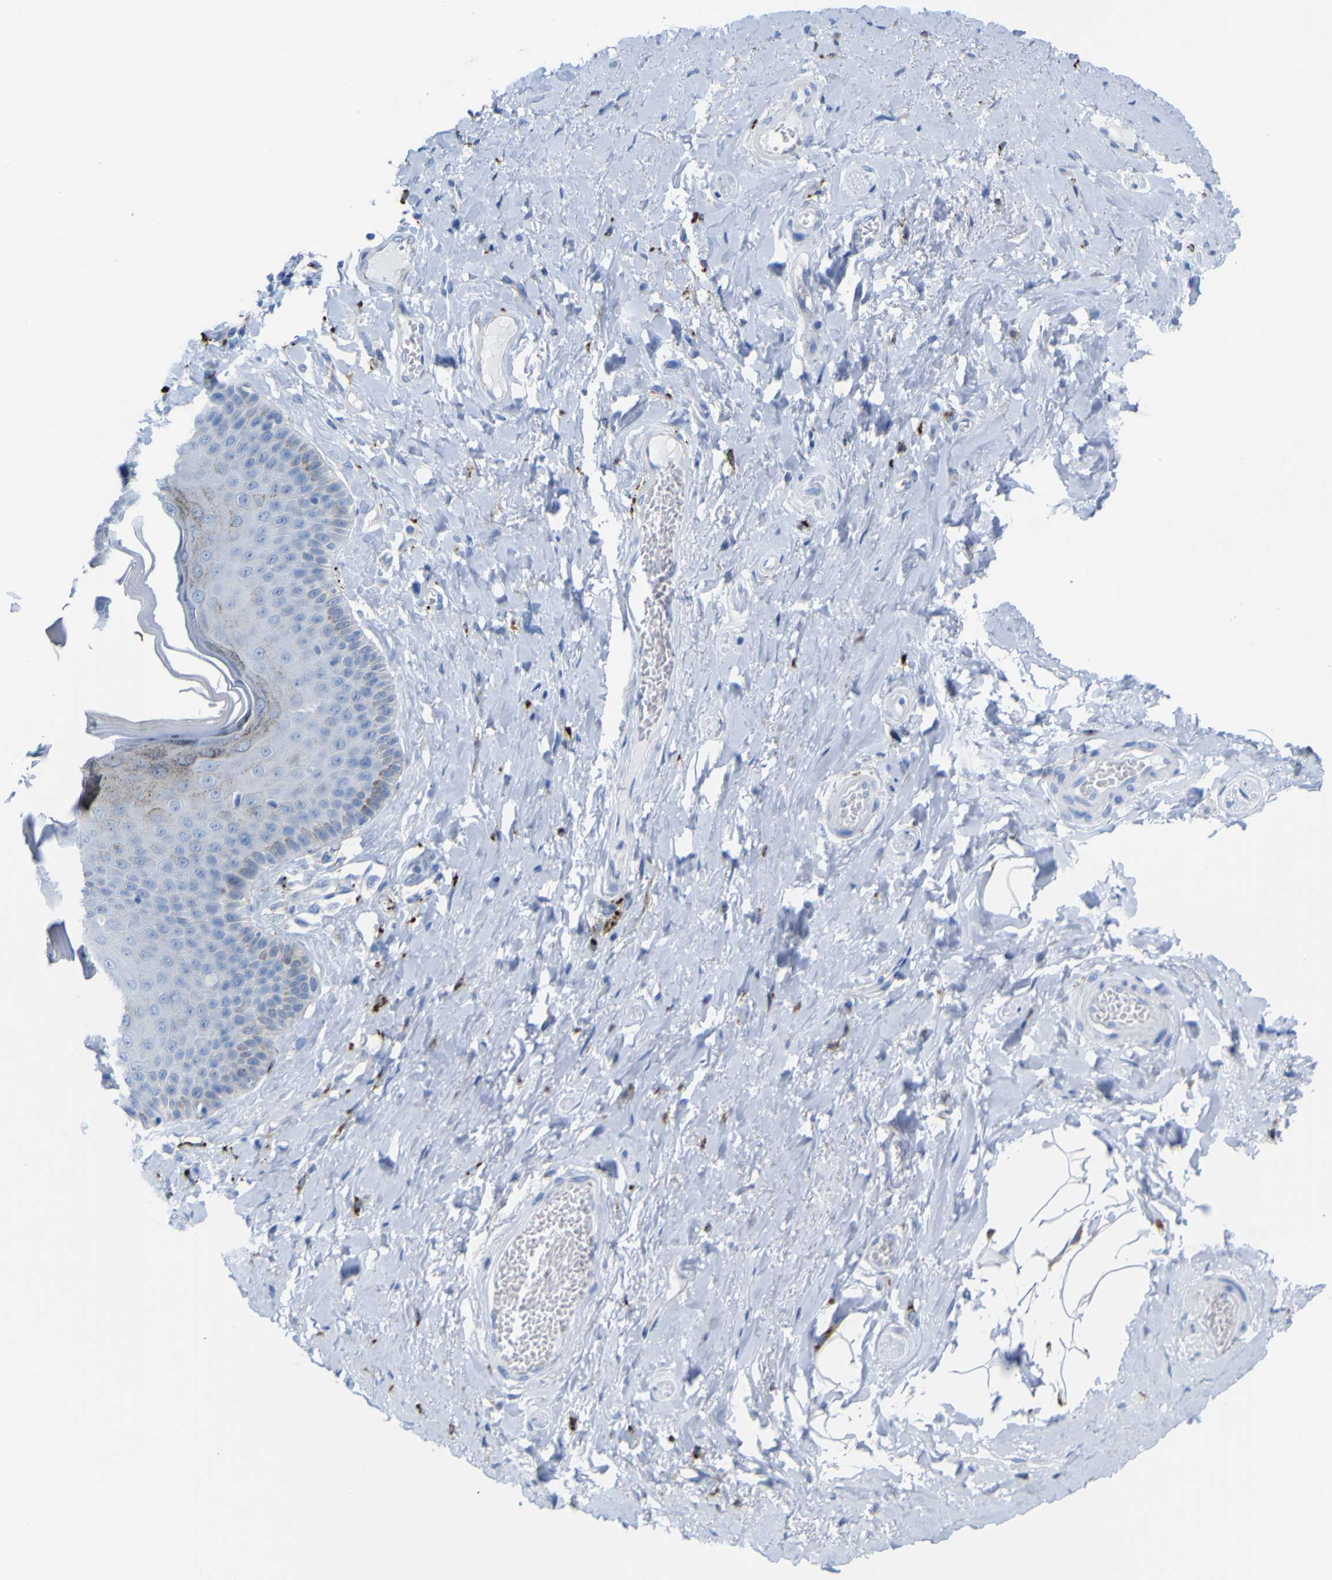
{"staining": {"intensity": "weak", "quantity": "<25%", "location": "cytoplasmic/membranous"}, "tissue": "skin", "cell_type": "Epidermal cells", "image_type": "normal", "snomed": [{"axis": "morphology", "description": "Normal tissue, NOS"}, {"axis": "topography", "description": "Anal"}], "caption": "High magnification brightfield microscopy of unremarkable skin stained with DAB (brown) and counterstained with hematoxylin (blue): epidermal cells show no significant staining.", "gene": "PLD3", "patient": {"sex": "male", "age": 69}}